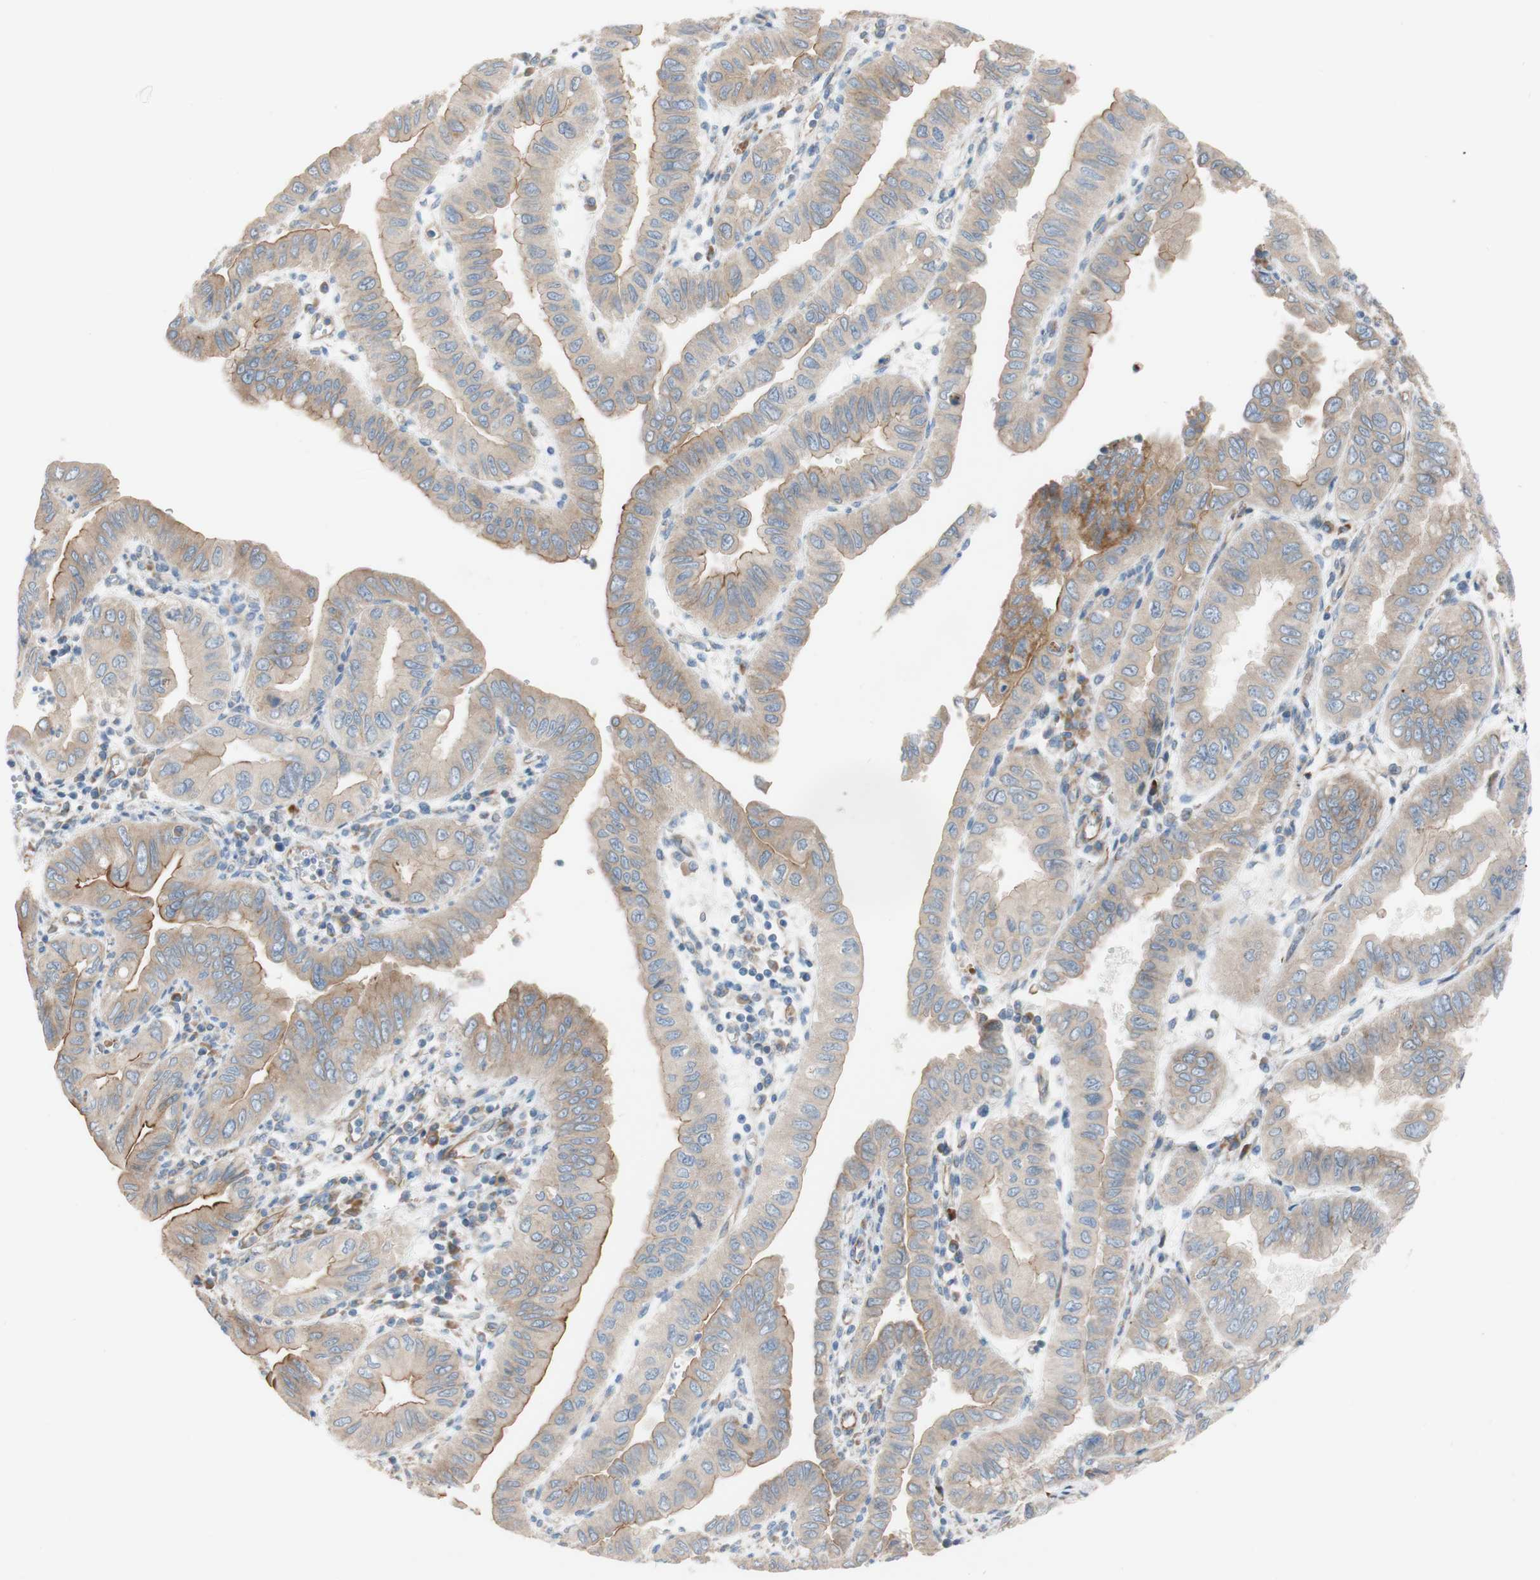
{"staining": {"intensity": "weak", "quantity": ">75%", "location": "cytoplasmic/membranous"}, "tissue": "pancreatic cancer", "cell_type": "Tumor cells", "image_type": "cancer", "snomed": [{"axis": "morphology", "description": "Normal tissue, NOS"}, {"axis": "topography", "description": "Lymph node"}], "caption": "Tumor cells reveal low levels of weak cytoplasmic/membranous expression in about >75% of cells in human pancreatic cancer.", "gene": "C1orf43", "patient": {"sex": "male", "age": 50}}